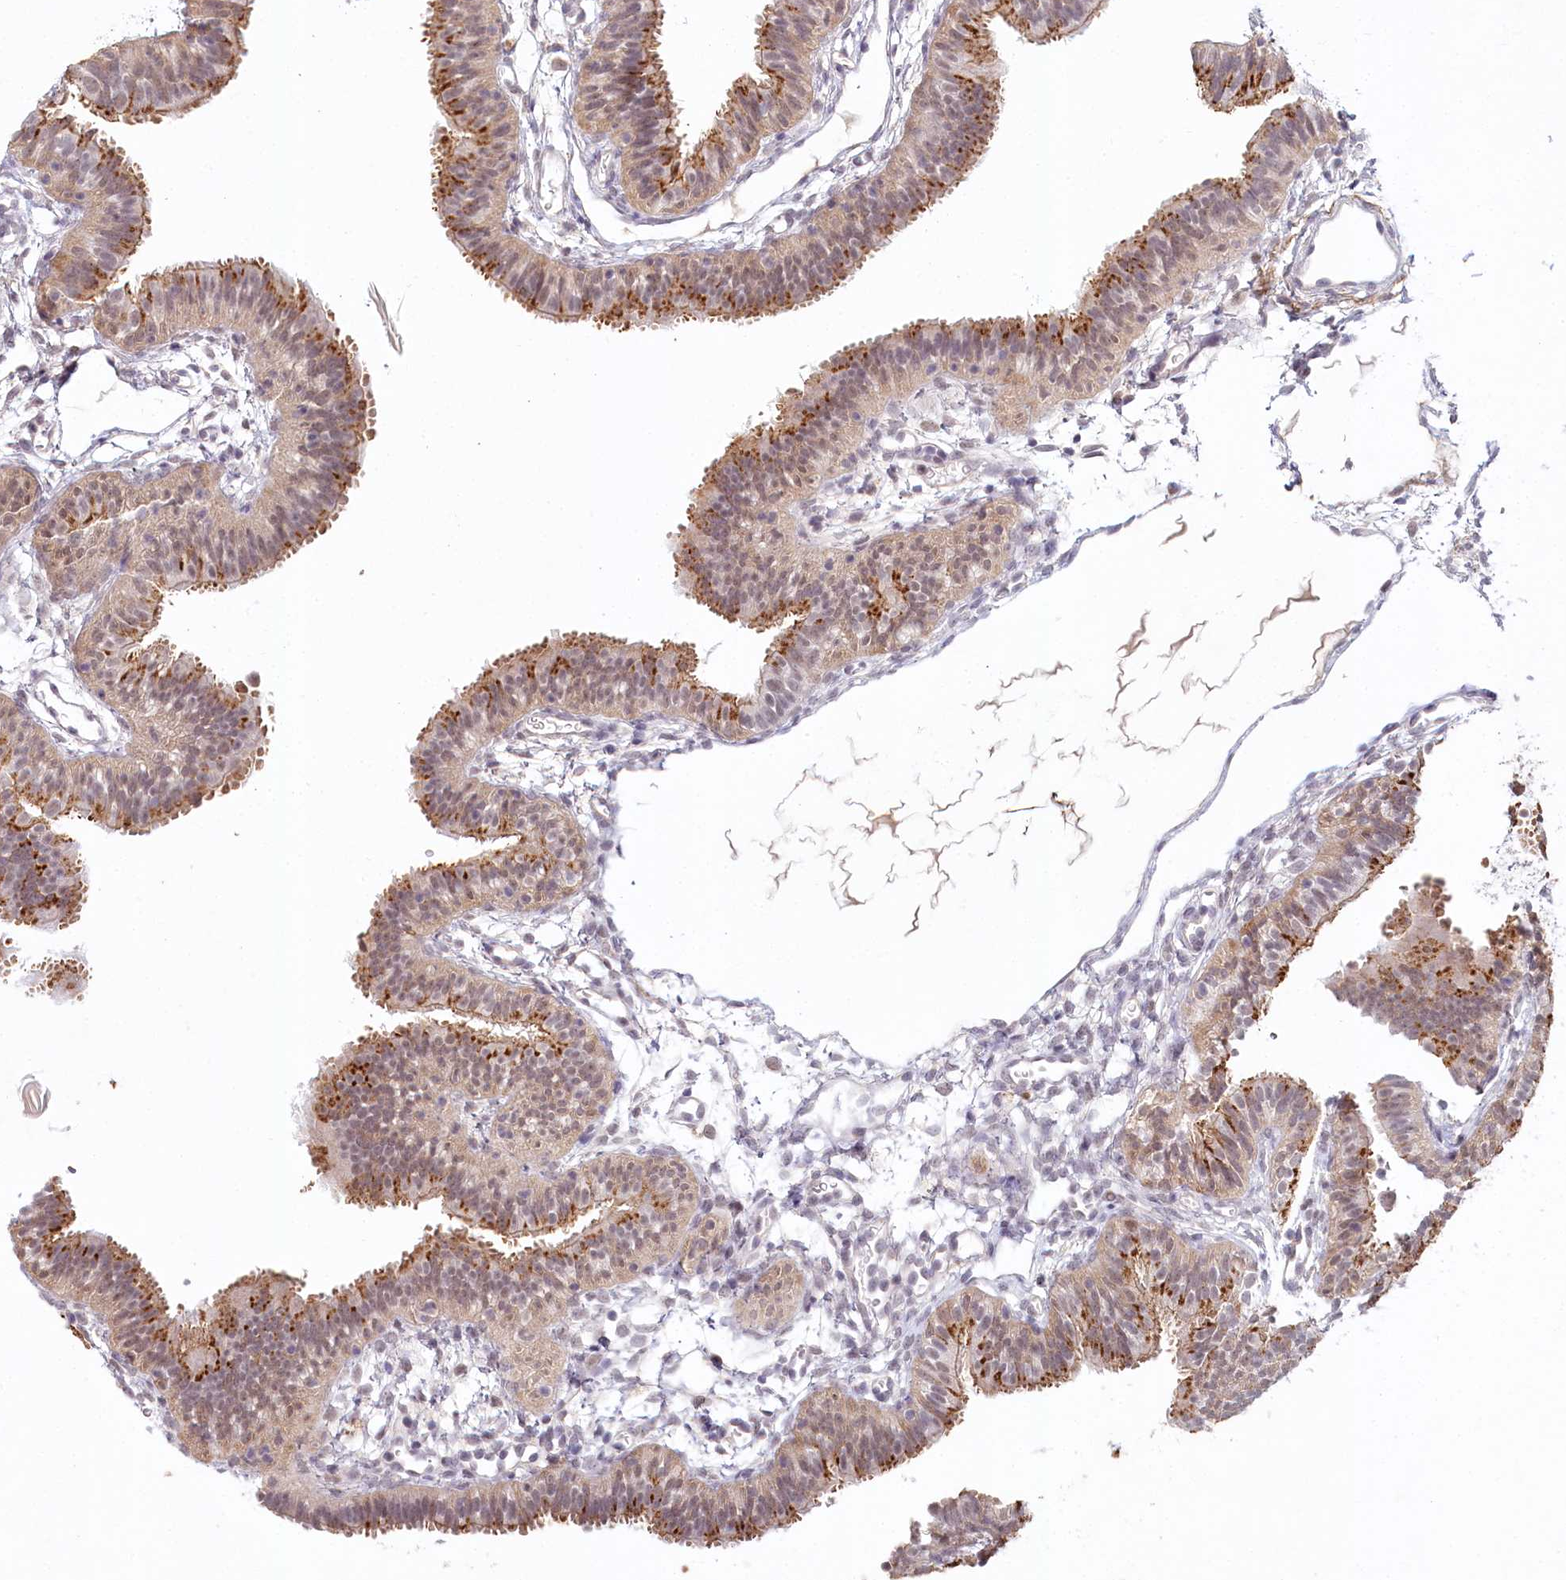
{"staining": {"intensity": "moderate", "quantity": "25%-75%", "location": "cytoplasmic/membranous,nuclear"}, "tissue": "fallopian tube", "cell_type": "Glandular cells", "image_type": "normal", "snomed": [{"axis": "morphology", "description": "Normal tissue, NOS"}, {"axis": "topography", "description": "Fallopian tube"}], "caption": "A brown stain labels moderate cytoplasmic/membranous,nuclear positivity of a protein in glandular cells of unremarkable human fallopian tube.", "gene": "AMTN", "patient": {"sex": "female", "age": 35}}